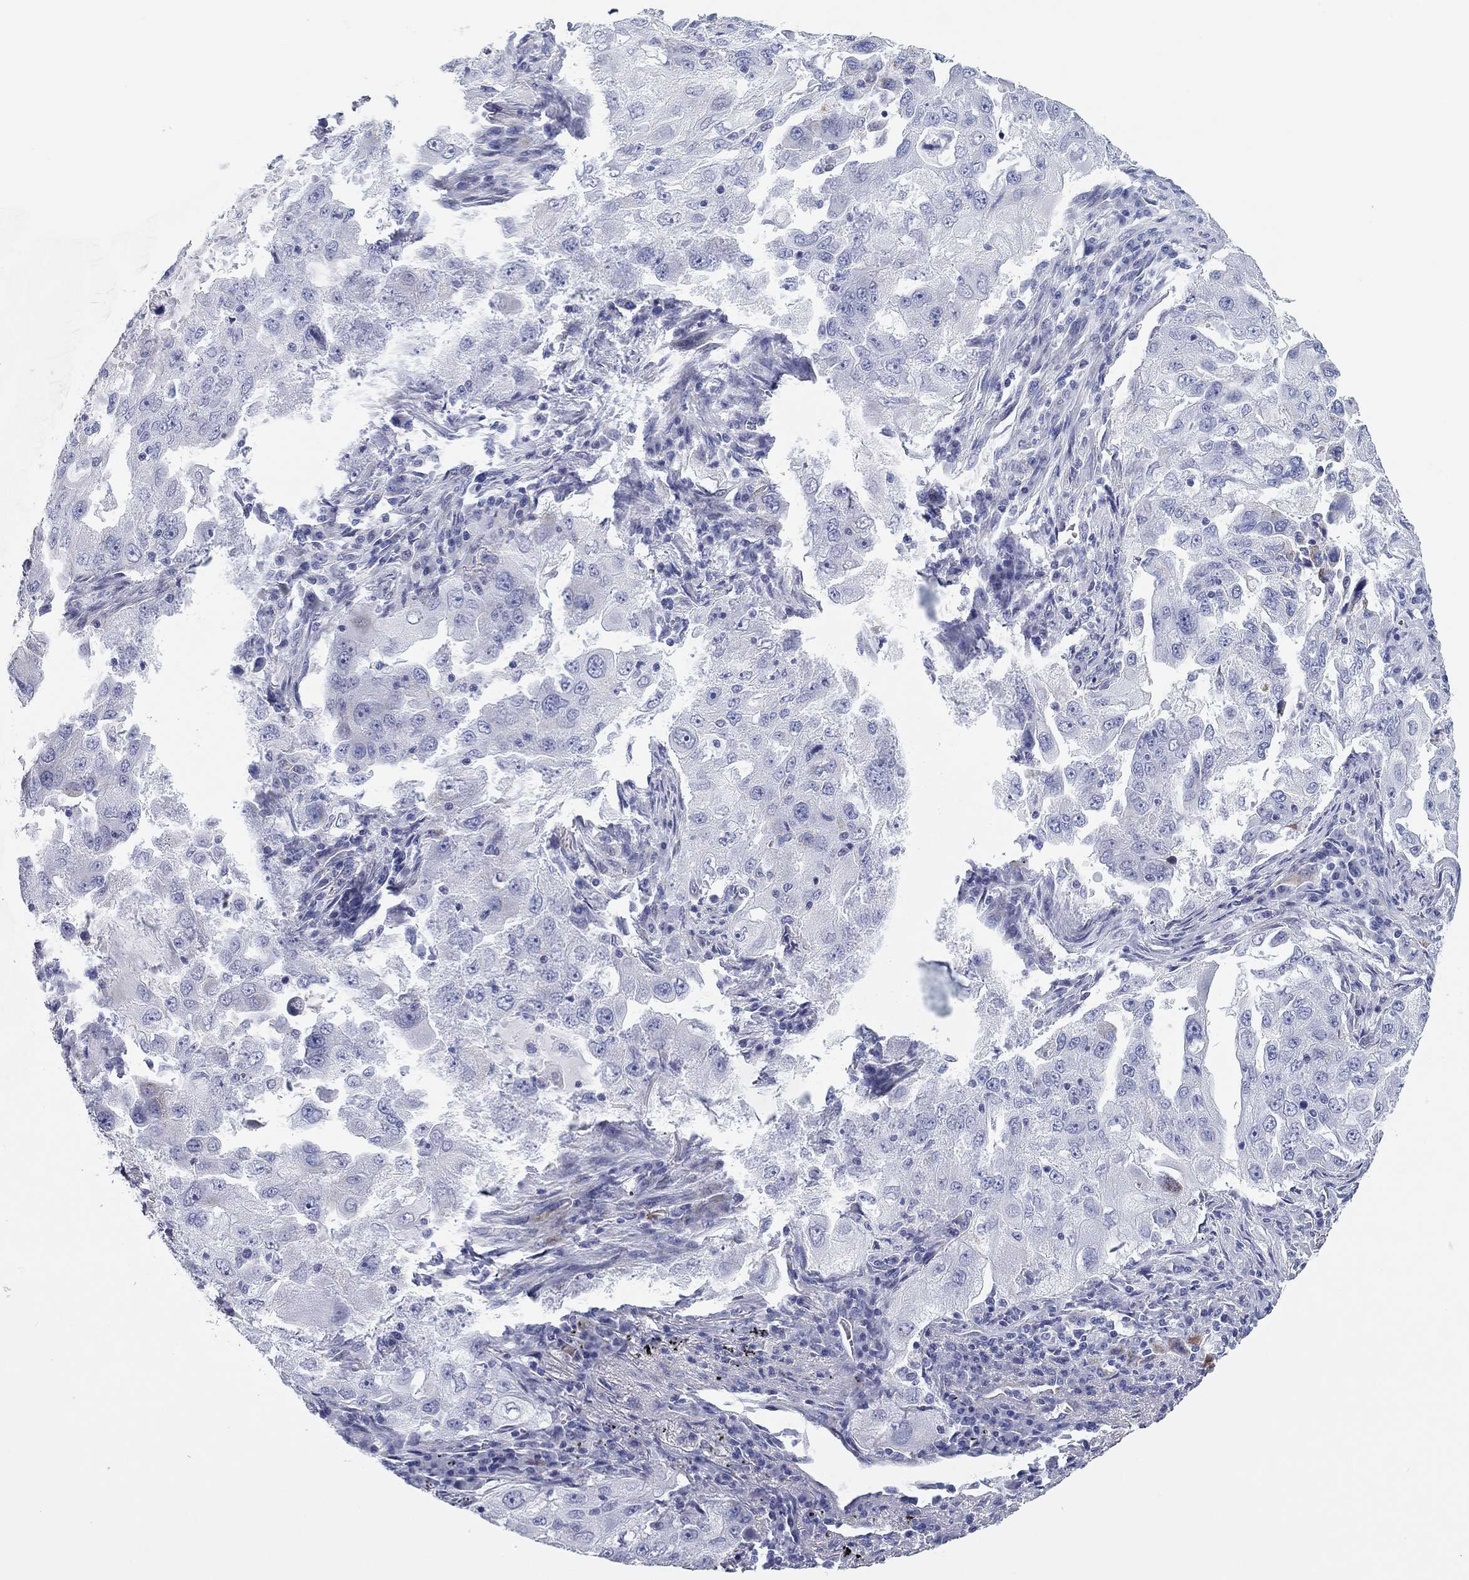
{"staining": {"intensity": "negative", "quantity": "none", "location": "none"}, "tissue": "lung cancer", "cell_type": "Tumor cells", "image_type": "cancer", "snomed": [{"axis": "morphology", "description": "Adenocarcinoma, NOS"}, {"axis": "topography", "description": "Lung"}], "caption": "An image of human adenocarcinoma (lung) is negative for staining in tumor cells. Brightfield microscopy of immunohistochemistry stained with DAB (3,3'-diaminobenzidine) (brown) and hematoxylin (blue), captured at high magnification.", "gene": "CHI3L2", "patient": {"sex": "female", "age": 61}}